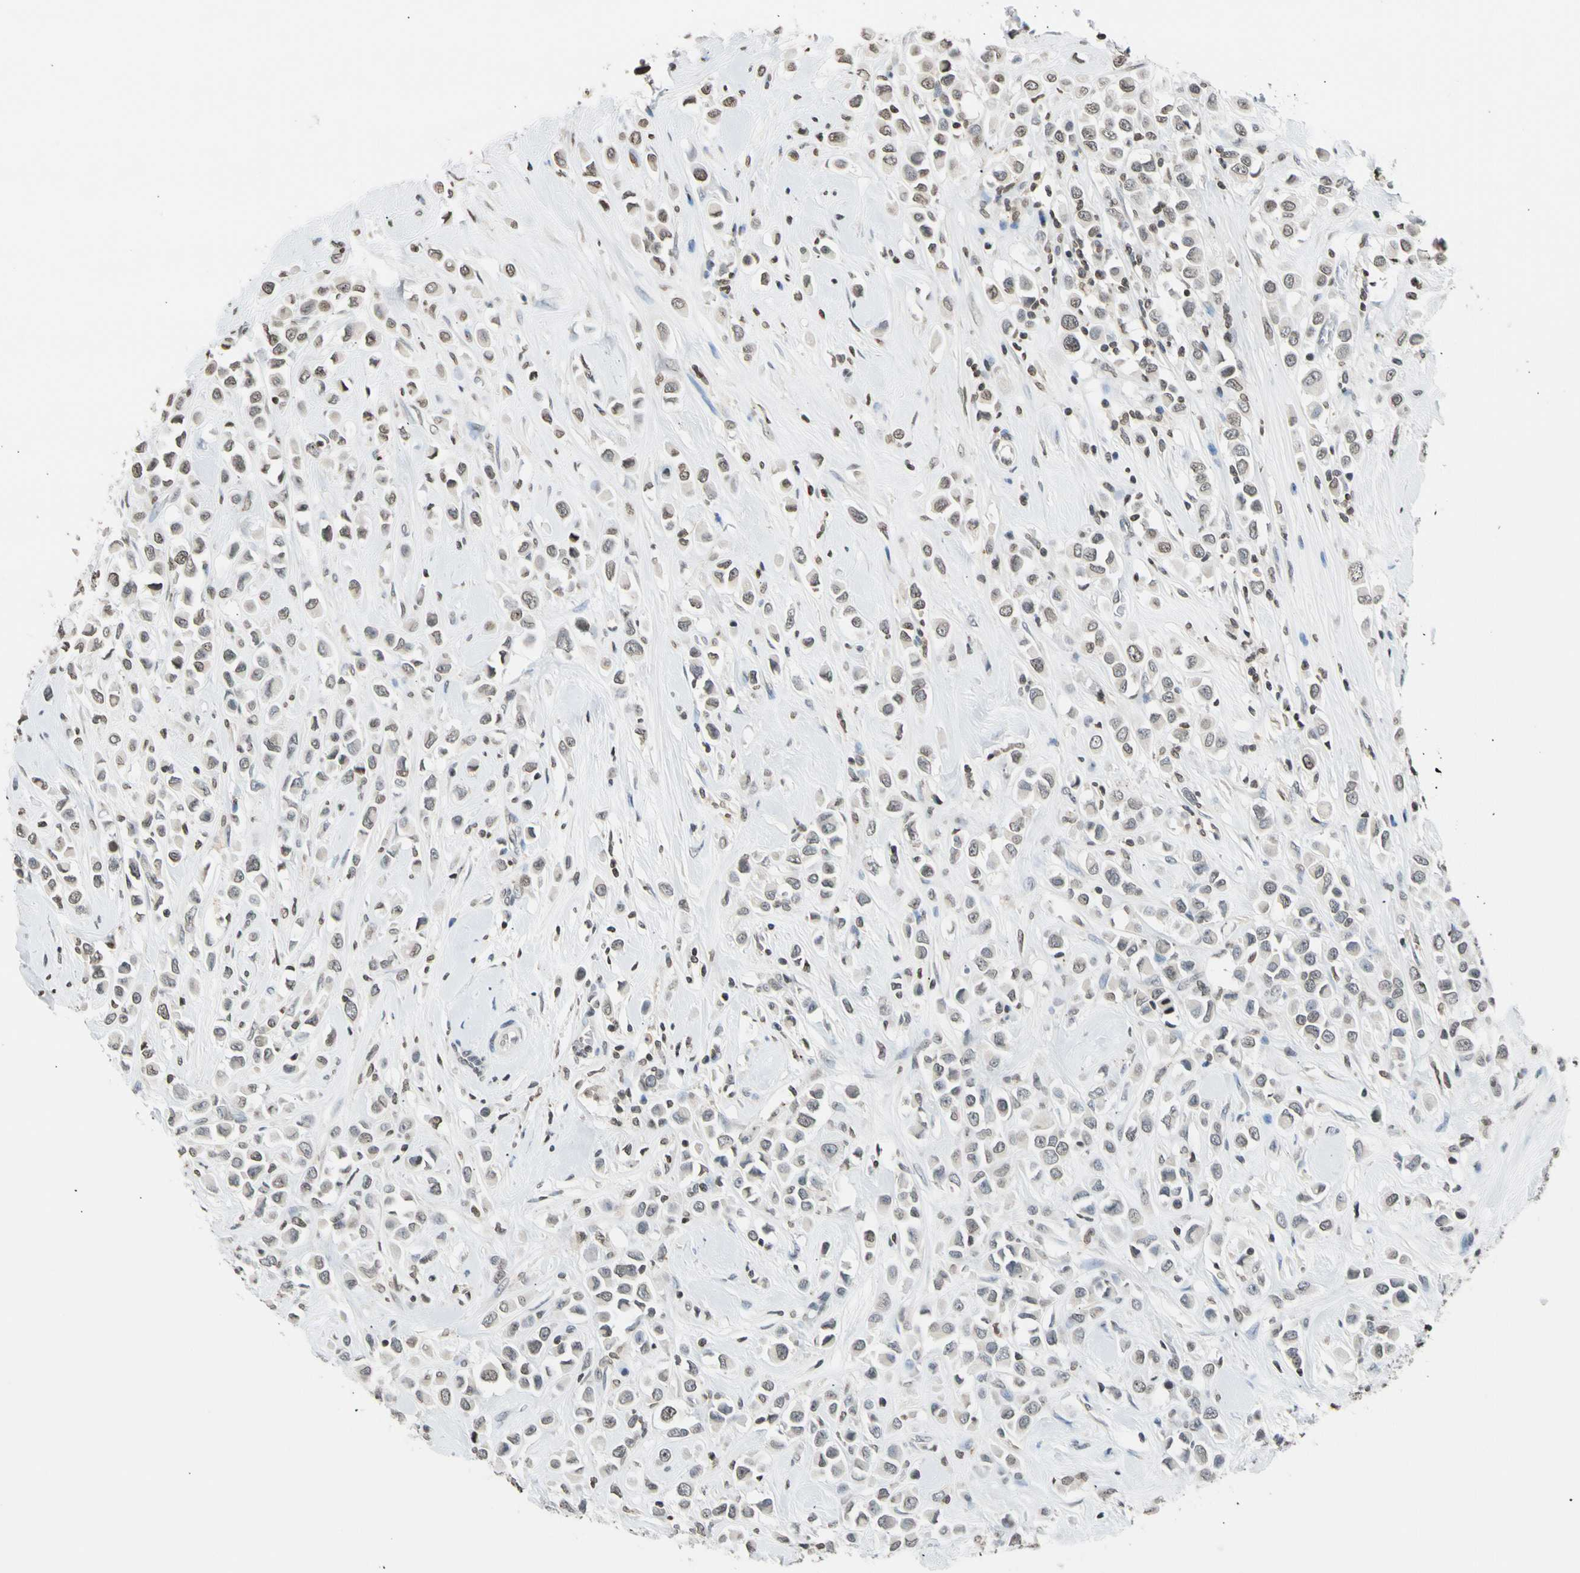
{"staining": {"intensity": "negative", "quantity": "none", "location": "none"}, "tissue": "breast cancer", "cell_type": "Tumor cells", "image_type": "cancer", "snomed": [{"axis": "morphology", "description": "Duct carcinoma"}, {"axis": "topography", "description": "Breast"}], "caption": "Immunohistochemistry (IHC) of breast cancer (infiltrating ductal carcinoma) shows no positivity in tumor cells. (Immunohistochemistry (IHC), brightfield microscopy, high magnification).", "gene": "GPX4", "patient": {"sex": "female", "age": 61}}